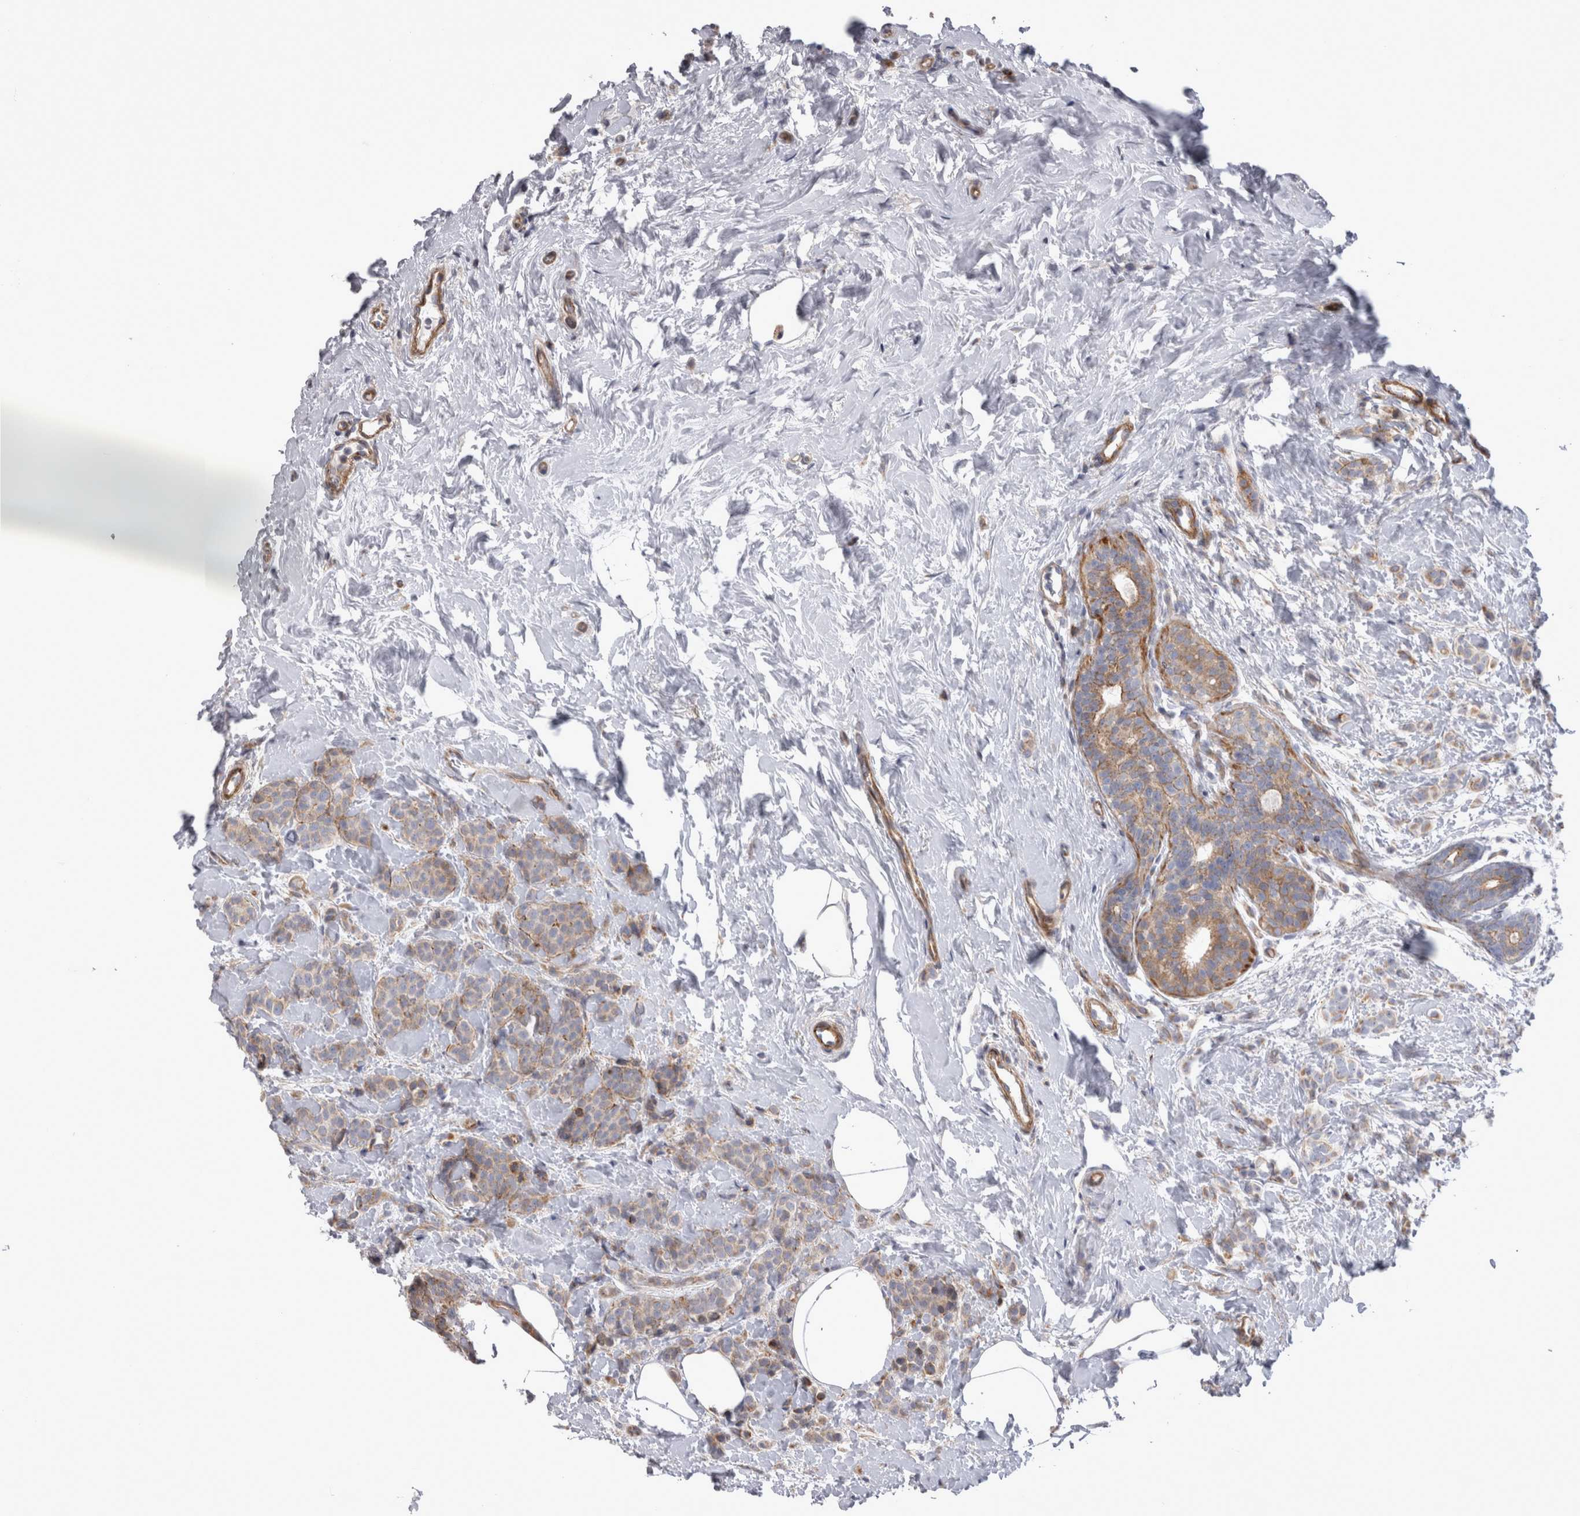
{"staining": {"intensity": "weak", "quantity": ">75%", "location": "cytoplasmic/membranous"}, "tissue": "breast cancer", "cell_type": "Tumor cells", "image_type": "cancer", "snomed": [{"axis": "morphology", "description": "Lobular carcinoma, in situ"}, {"axis": "morphology", "description": "Lobular carcinoma"}, {"axis": "topography", "description": "Breast"}], "caption": "Immunohistochemical staining of breast cancer exhibits low levels of weak cytoplasmic/membranous protein positivity in about >75% of tumor cells.", "gene": "TSPOAP1", "patient": {"sex": "female", "age": 41}}